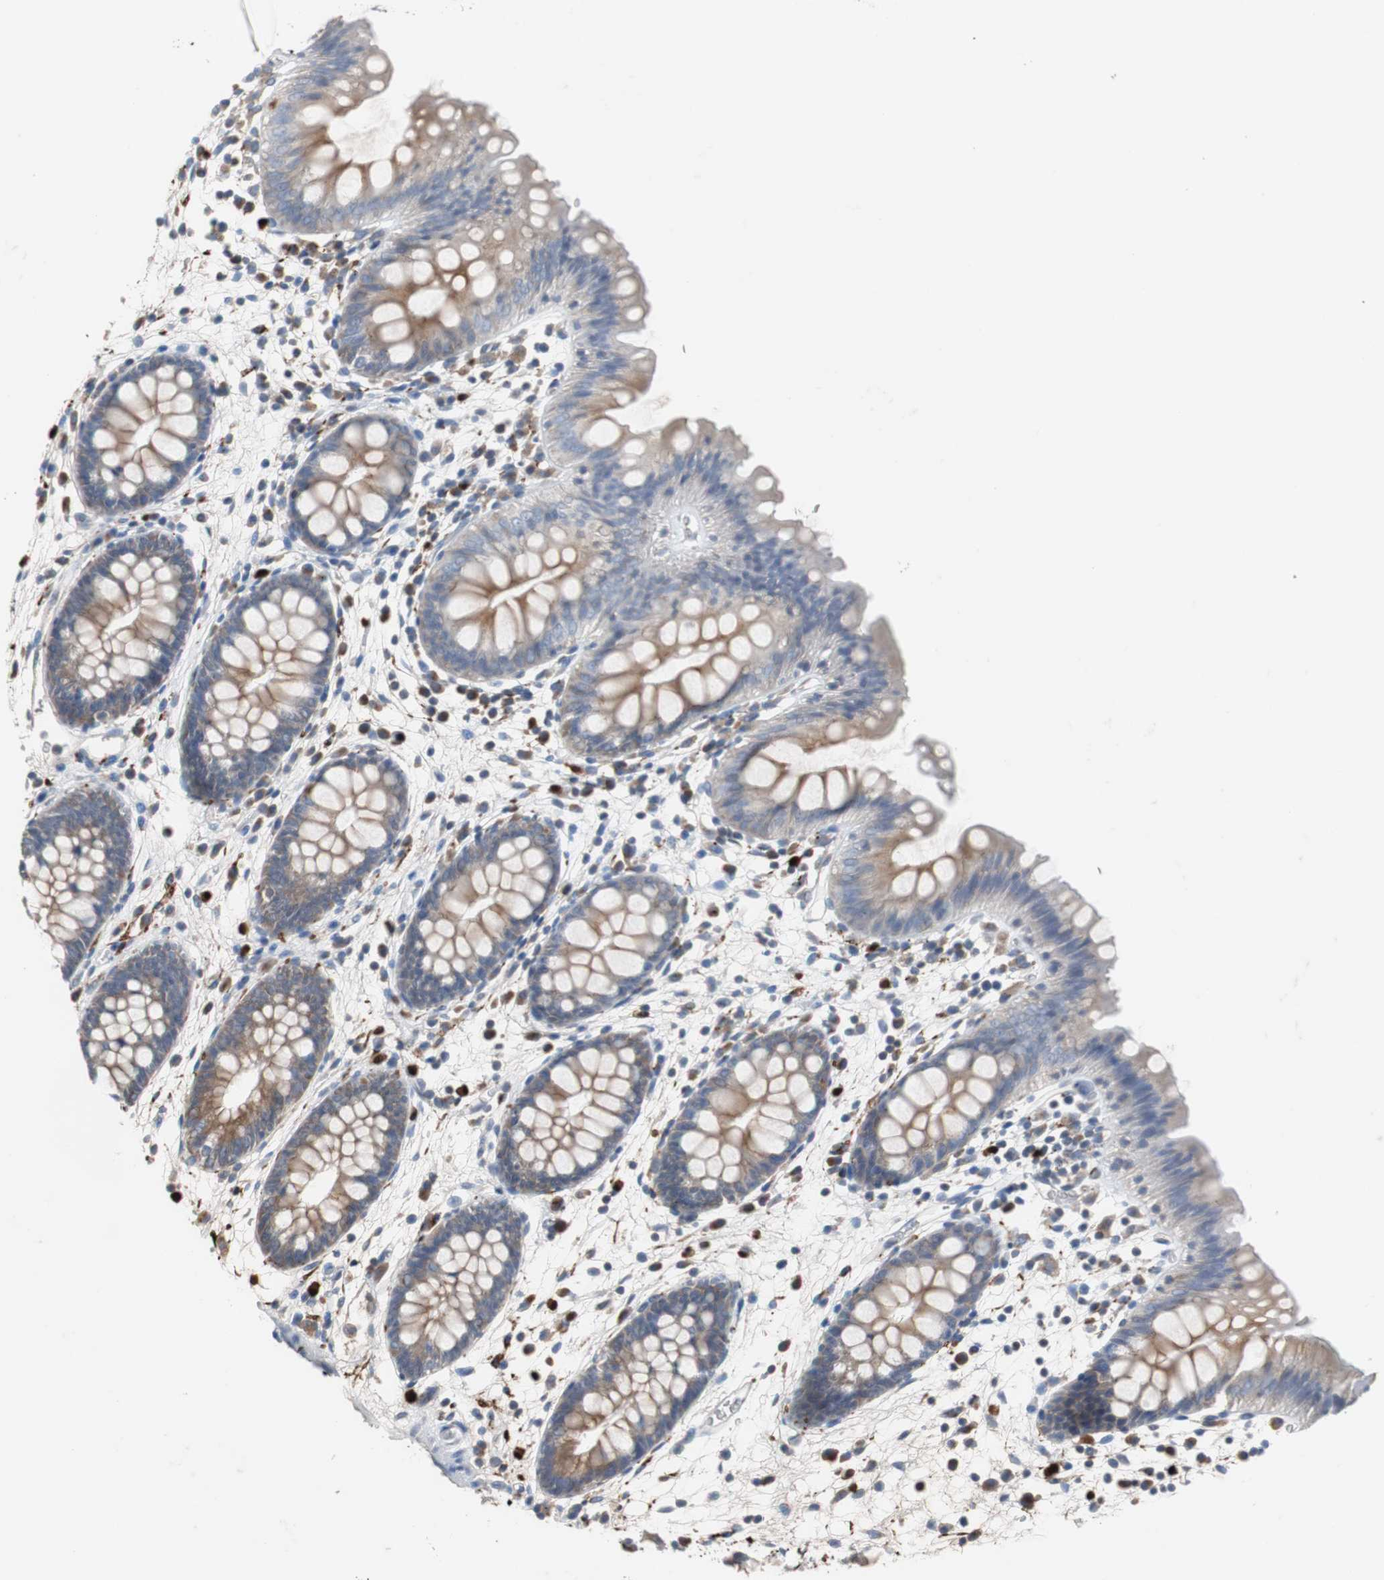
{"staining": {"intensity": "negative", "quantity": "none", "location": "none"}, "tissue": "colon", "cell_type": "Endothelial cells", "image_type": "normal", "snomed": [{"axis": "morphology", "description": "Normal tissue, NOS"}, {"axis": "topography", "description": "Smooth muscle"}, {"axis": "topography", "description": "Colon"}], "caption": "Immunohistochemistry of benign human colon shows no positivity in endothelial cells. (DAB (3,3'-diaminobenzidine) immunohistochemistry (IHC), high magnification).", "gene": "CALB2", "patient": {"sex": "male", "age": 67}}